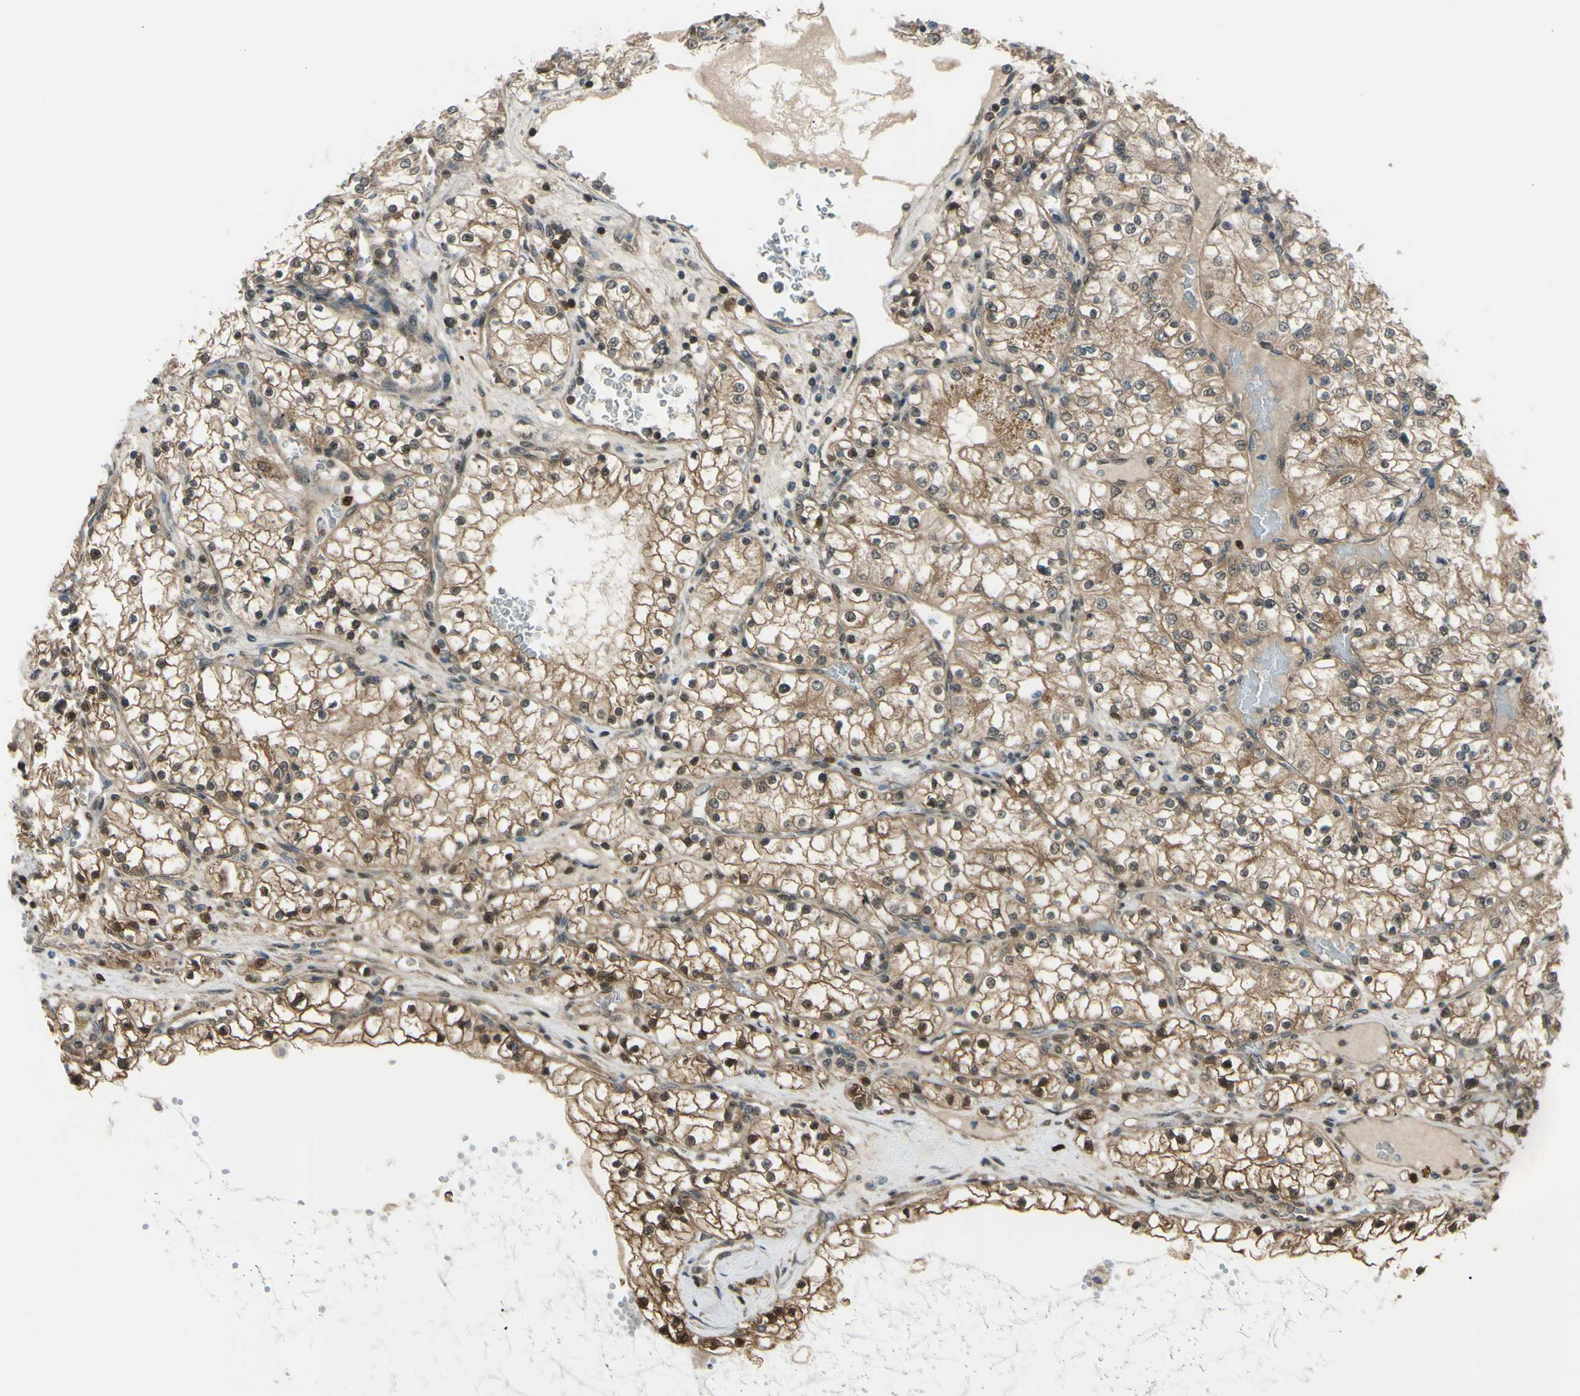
{"staining": {"intensity": "moderate", "quantity": ">75%", "location": "cytoplasmic/membranous,nuclear"}, "tissue": "renal cancer", "cell_type": "Tumor cells", "image_type": "cancer", "snomed": [{"axis": "morphology", "description": "Adenocarcinoma, NOS"}, {"axis": "topography", "description": "Kidney"}], "caption": "High-power microscopy captured an immunohistochemistry histopathology image of renal cancer (adenocarcinoma), revealing moderate cytoplasmic/membranous and nuclear positivity in approximately >75% of tumor cells.", "gene": "YWHAQ", "patient": {"sex": "male", "age": 68}}